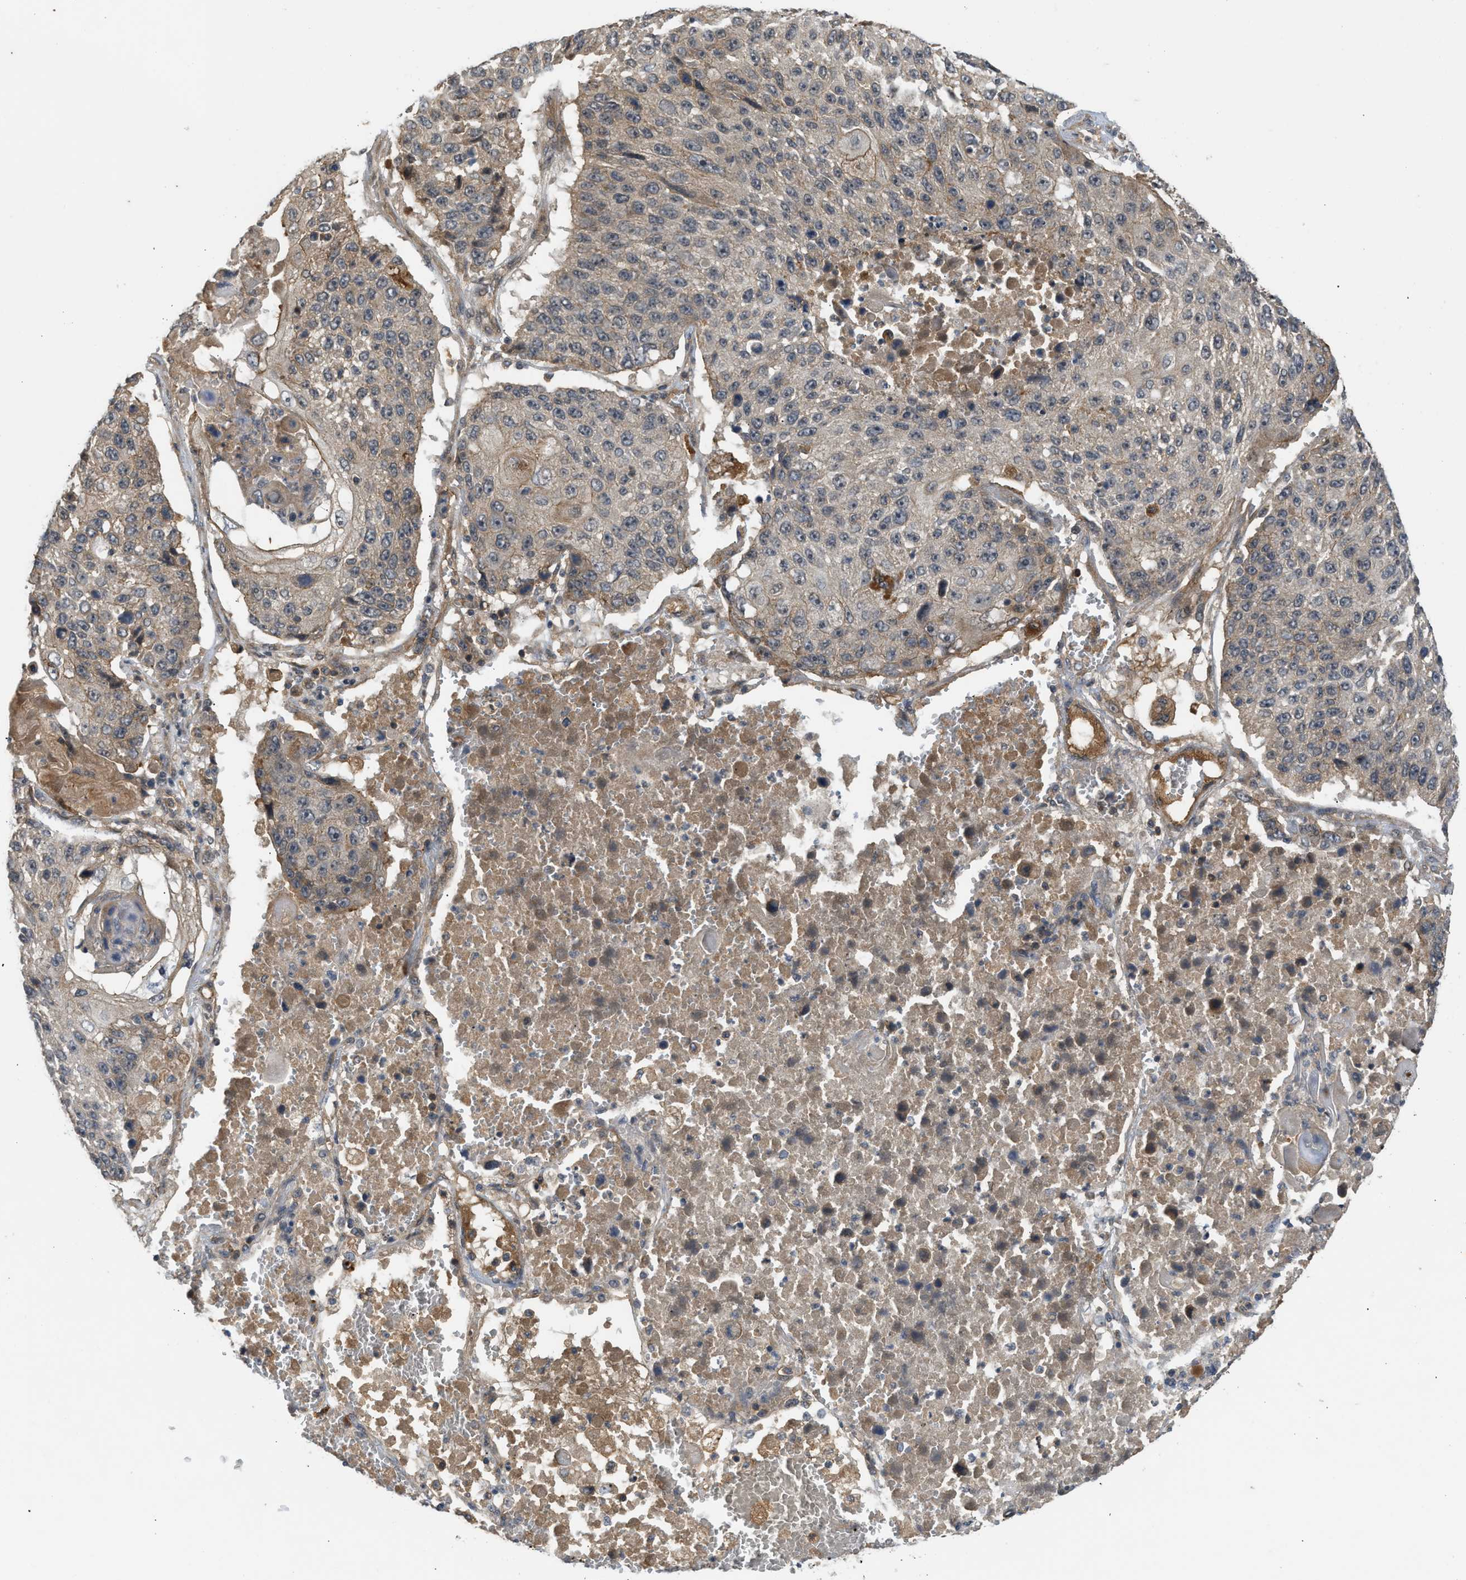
{"staining": {"intensity": "weak", "quantity": "<25%", "location": "cytoplasmic/membranous"}, "tissue": "lung cancer", "cell_type": "Tumor cells", "image_type": "cancer", "snomed": [{"axis": "morphology", "description": "Squamous cell carcinoma, NOS"}, {"axis": "topography", "description": "Lung"}], "caption": "An immunohistochemistry (IHC) image of lung cancer is shown. There is no staining in tumor cells of lung cancer.", "gene": "ADCY8", "patient": {"sex": "male", "age": 61}}